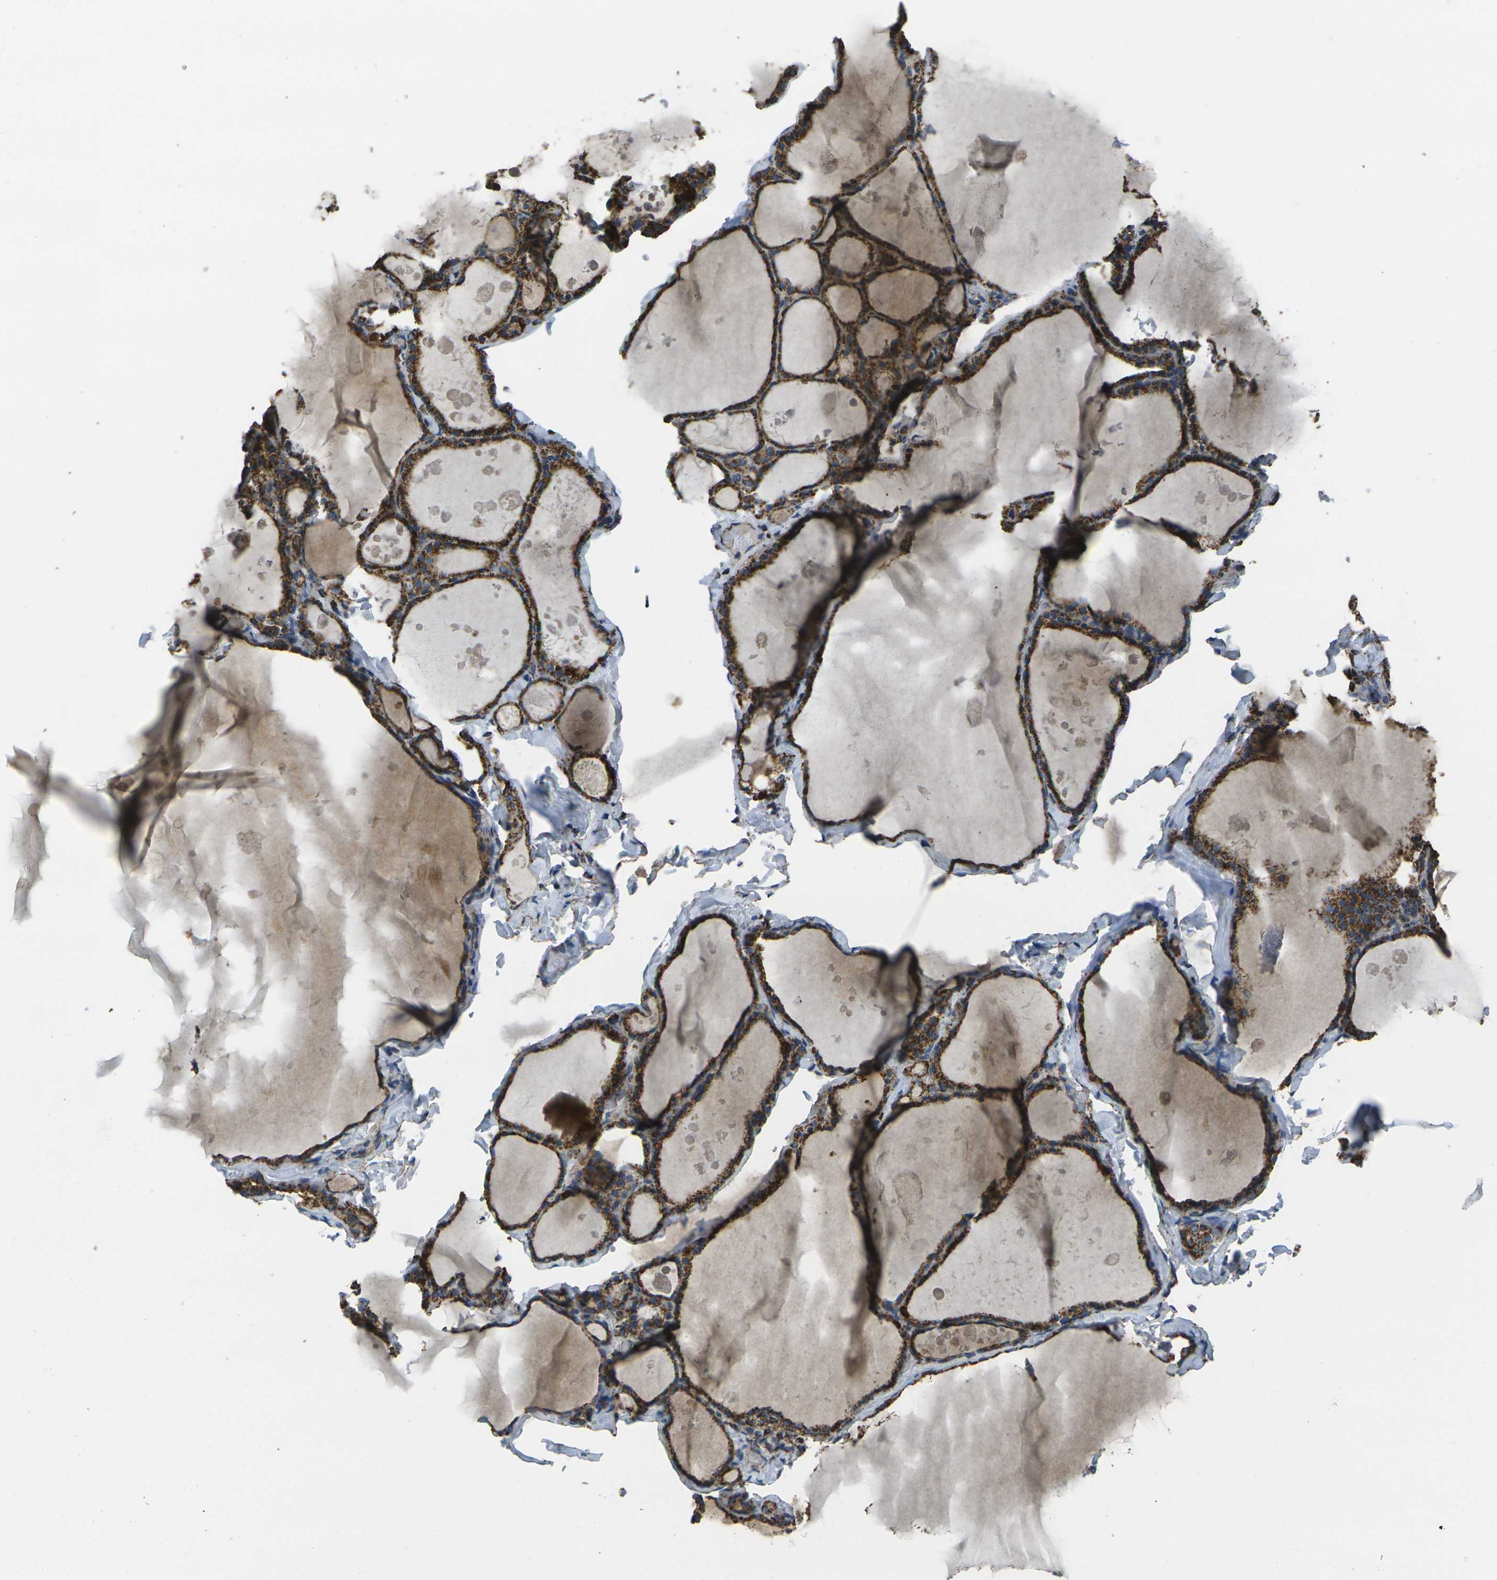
{"staining": {"intensity": "strong", "quantity": ">75%", "location": "cytoplasmic/membranous"}, "tissue": "thyroid gland", "cell_type": "Glandular cells", "image_type": "normal", "snomed": [{"axis": "morphology", "description": "Normal tissue, NOS"}, {"axis": "topography", "description": "Thyroid gland"}], "caption": "A micrograph showing strong cytoplasmic/membranous positivity in about >75% of glandular cells in unremarkable thyroid gland, as visualized by brown immunohistochemical staining.", "gene": "KLHL5", "patient": {"sex": "male", "age": 56}}